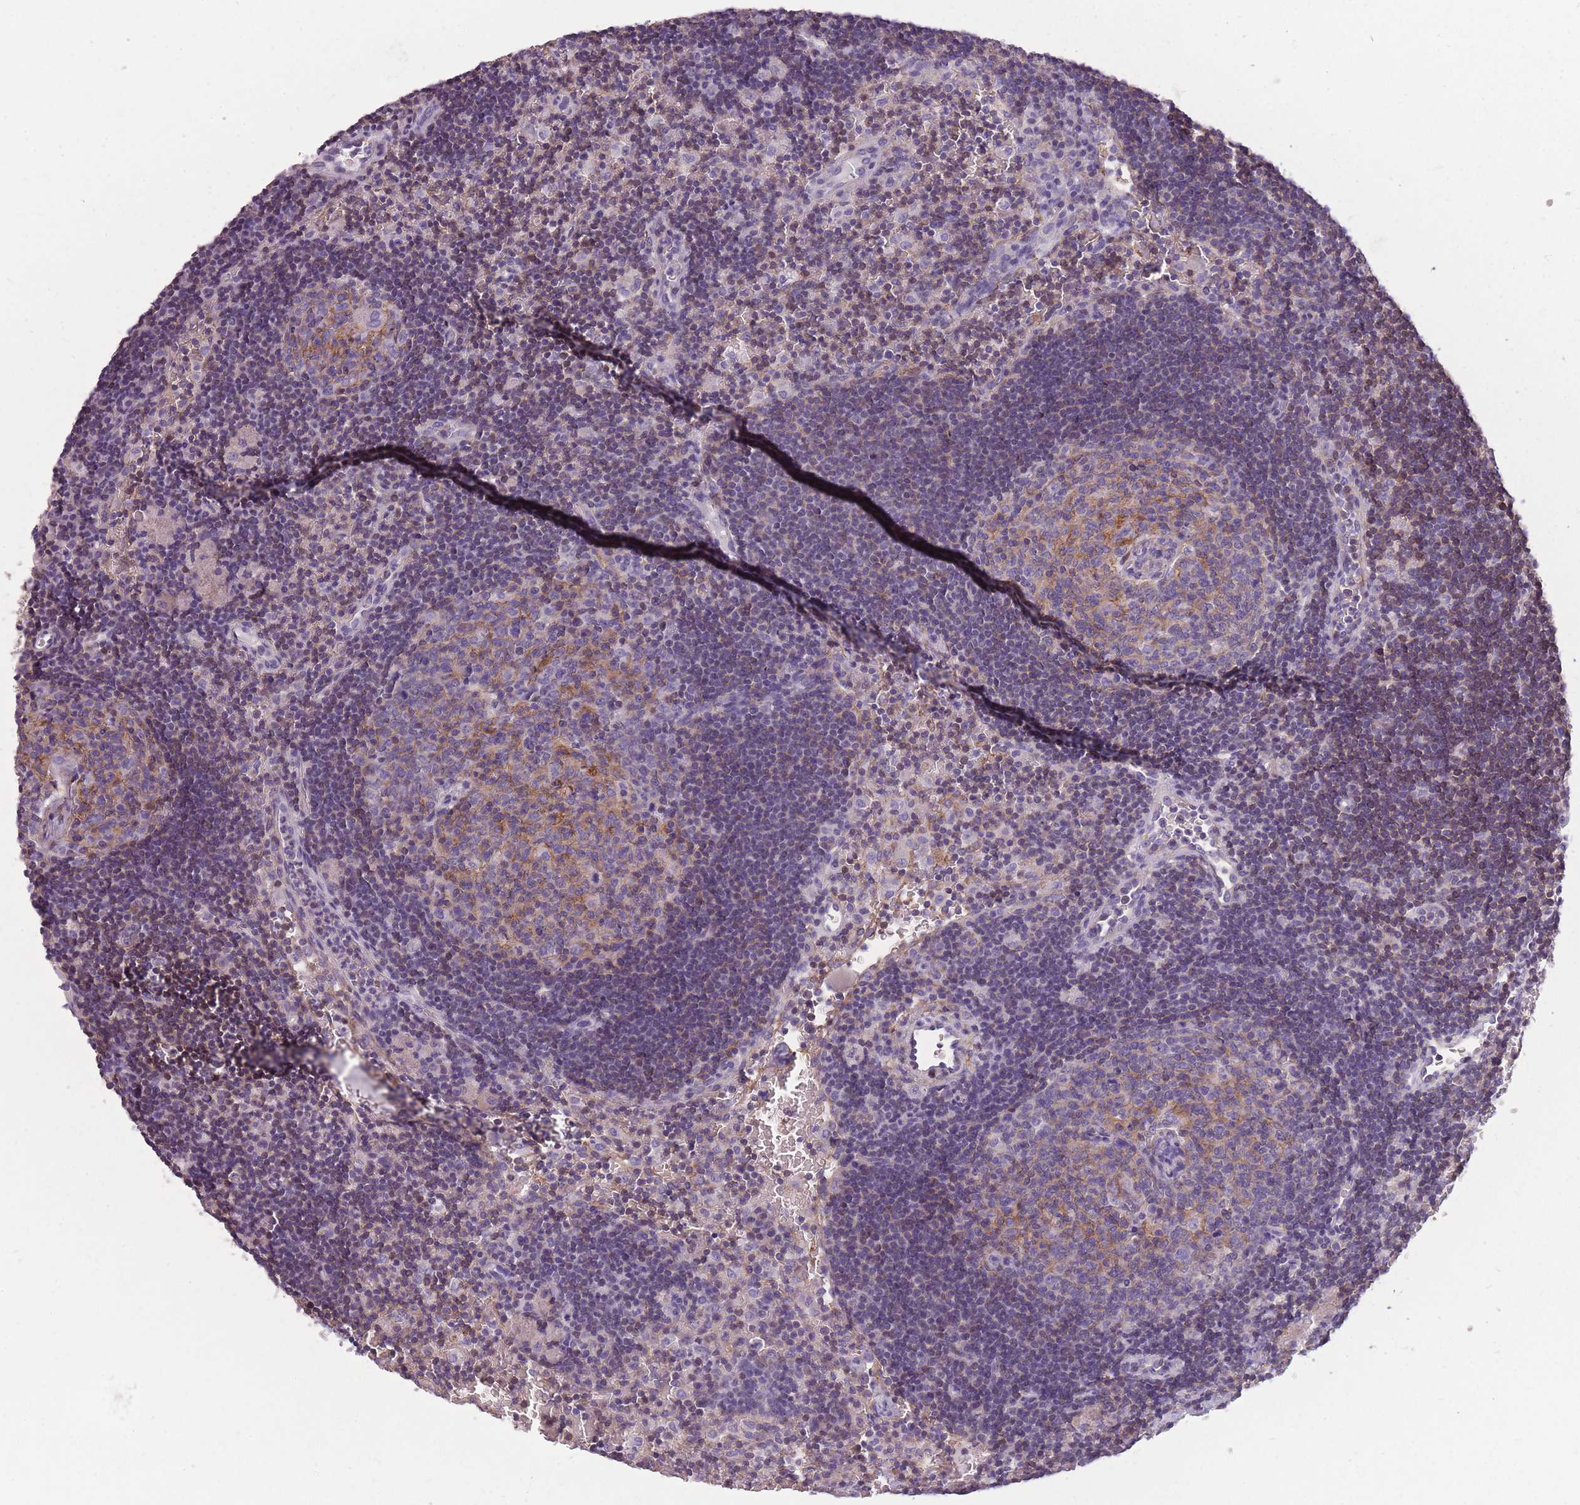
{"staining": {"intensity": "weak", "quantity": "25%-75%", "location": "cytoplasmic/membranous"}, "tissue": "lymph node", "cell_type": "Germinal center cells", "image_type": "normal", "snomed": [{"axis": "morphology", "description": "Normal tissue, NOS"}, {"axis": "topography", "description": "Lymph node"}], "caption": "This photomicrograph demonstrates benign lymph node stained with immunohistochemistry to label a protein in brown. The cytoplasmic/membranous of germinal center cells show weak positivity for the protein. Nuclei are counter-stained blue.", "gene": "ADD1", "patient": {"sex": "male", "age": 62}}